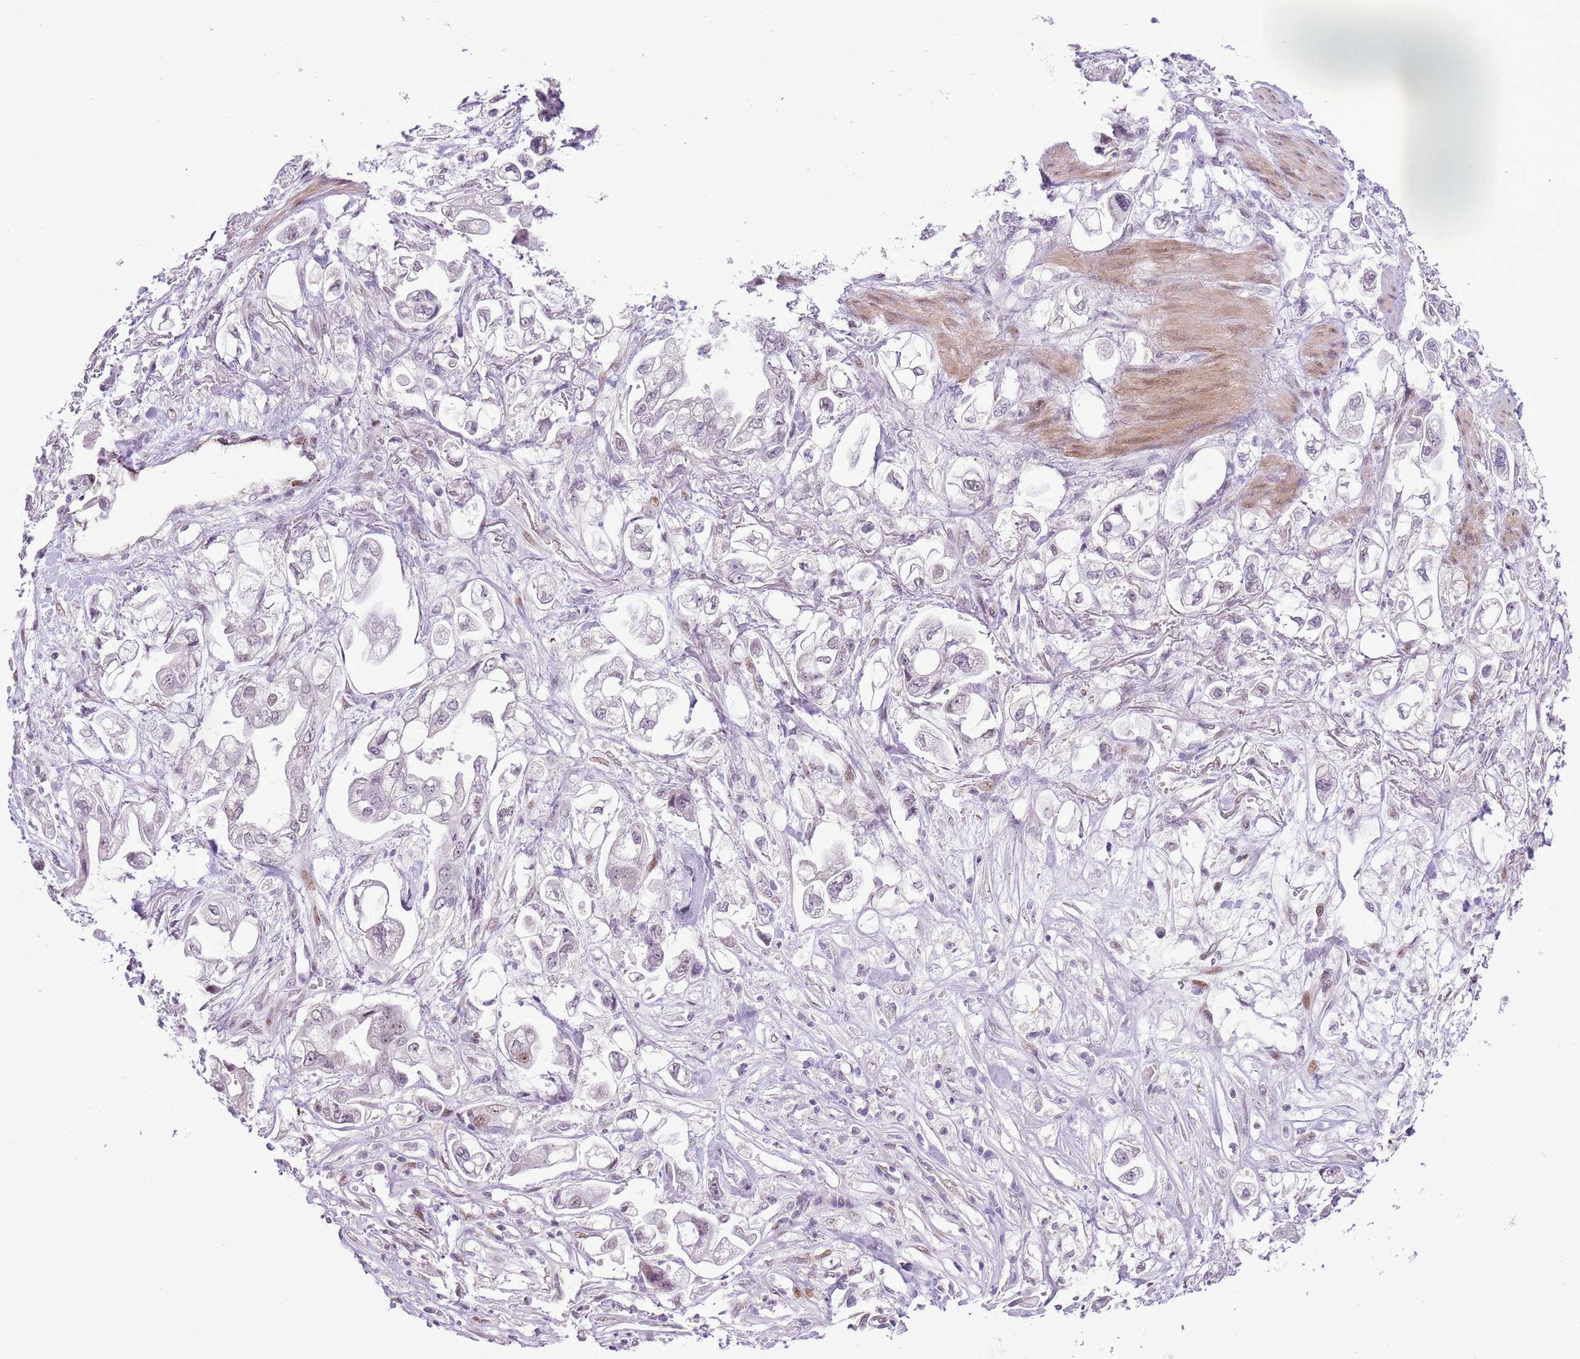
{"staining": {"intensity": "weak", "quantity": "<25%", "location": "nuclear"}, "tissue": "stomach cancer", "cell_type": "Tumor cells", "image_type": "cancer", "snomed": [{"axis": "morphology", "description": "Adenocarcinoma, NOS"}, {"axis": "topography", "description": "Stomach"}], "caption": "This histopathology image is of stomach adenocarcinoma stained with immunohistochemistry to label a protein in brown with the nuclei are counter-stained blue. There is no expression in tumor cells.", "gene": "NACC2", "patient": {"sex": "male", "age": 62}}